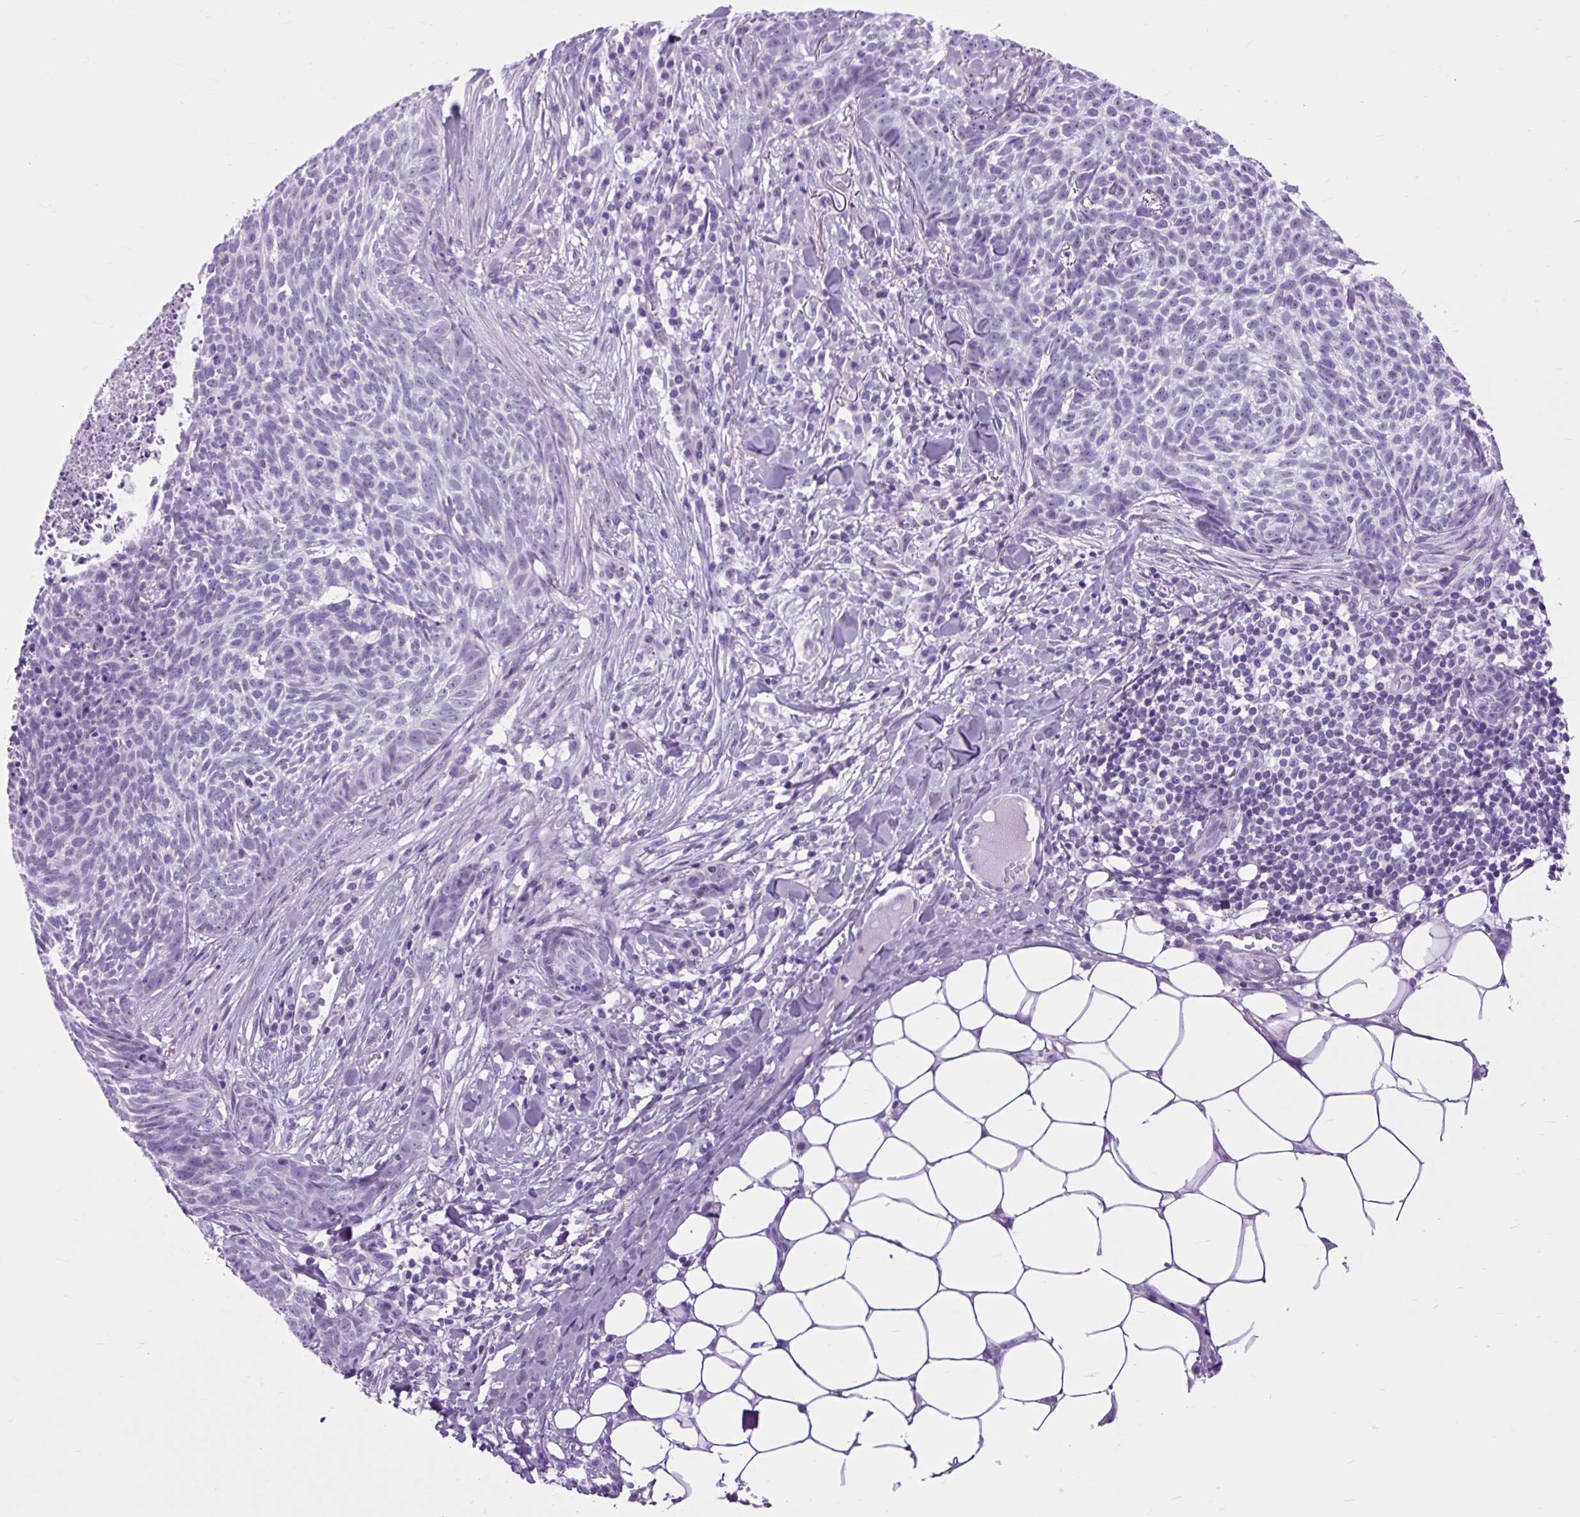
{"staining": {"intensity": "negative", "quantity": "none", "location": "none"}, "tissue": "skin cancer", "cell_type": "Tumor cells", "image_type": "cancer", "snomed": [{"axis": "morphology", "description": "Basal cell carcinoma"}, {"axis": "topography", "description": "Skin"}], "caption": "A histopathology image of skin cancer (basal cell carcinoma) stained for a protein displays no brown staining in tumor cells.", "gene": "DPP6", "patient": {"sex": "female", "age": 93}}